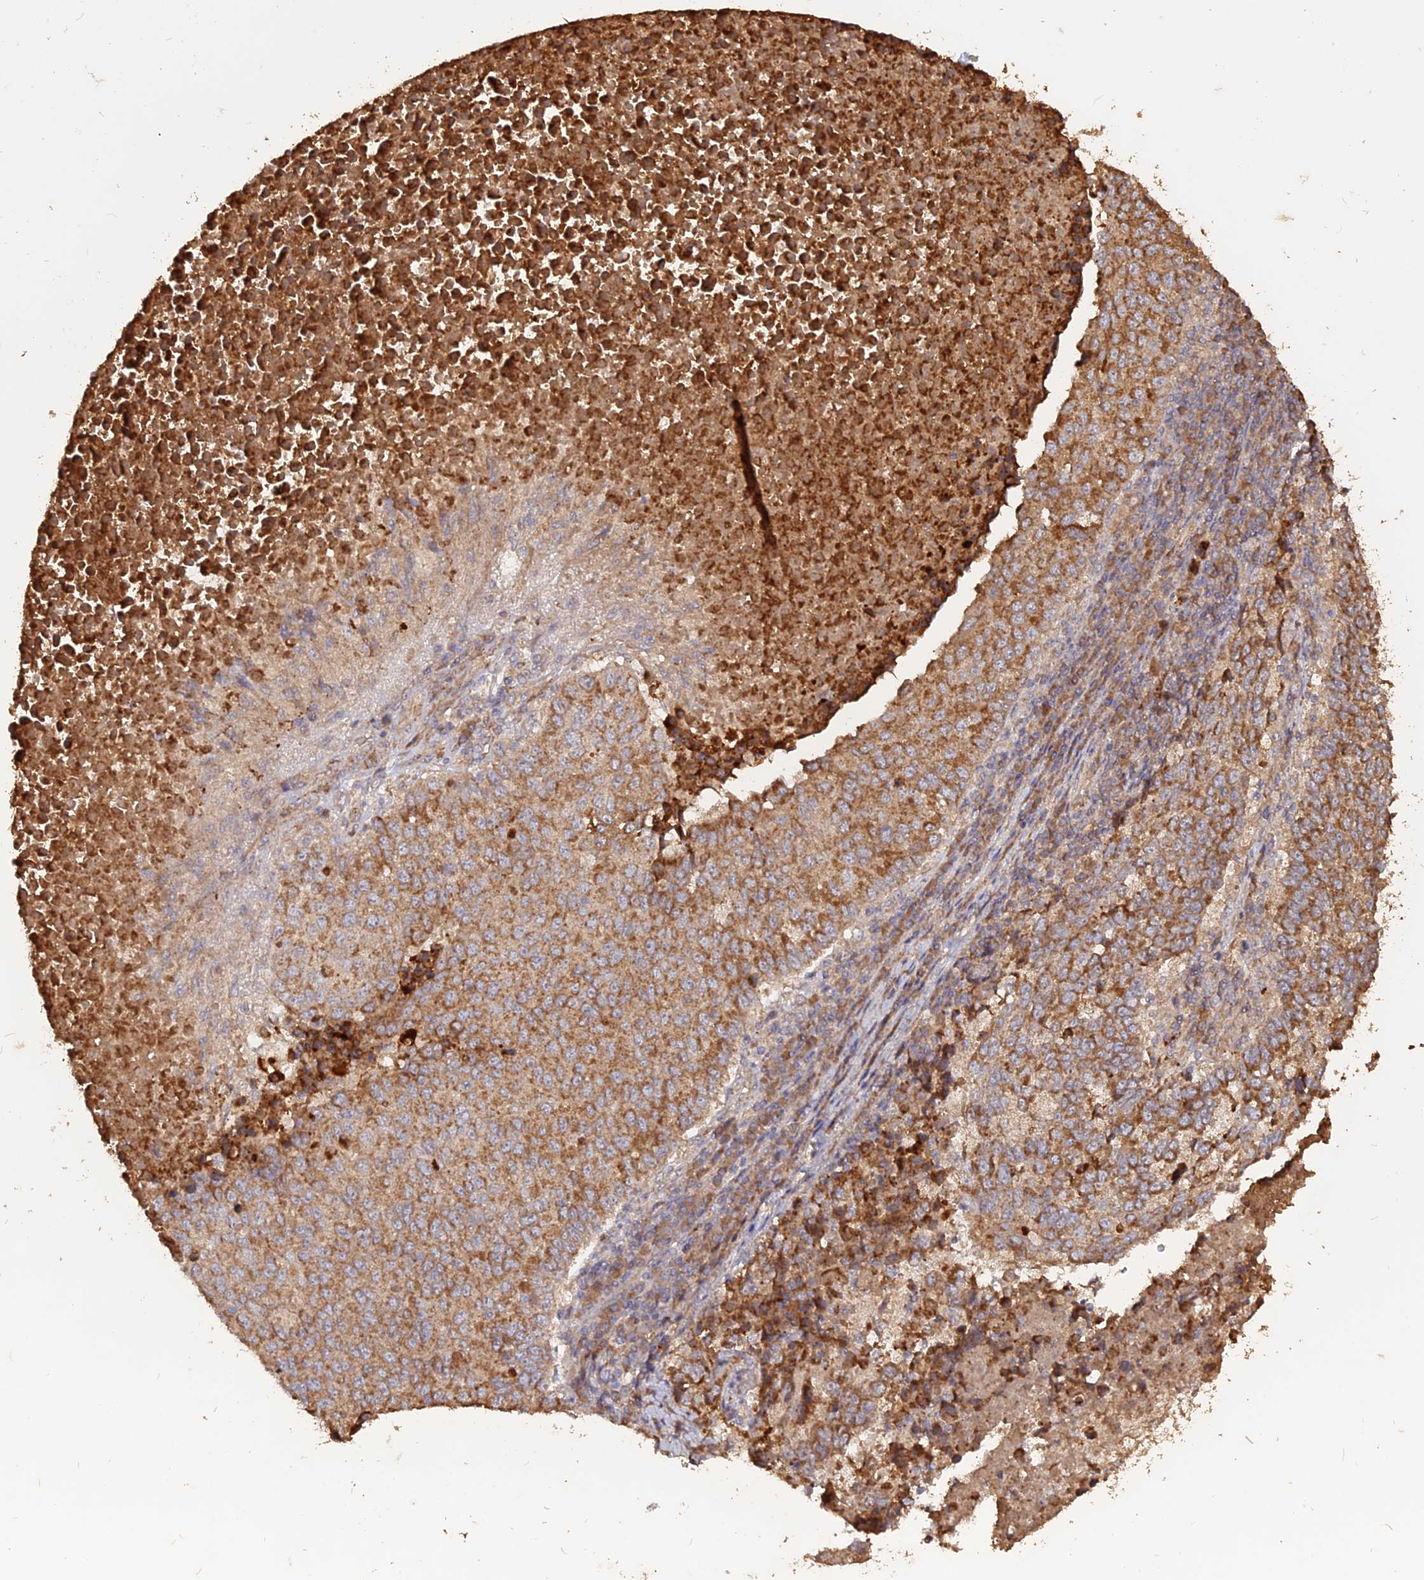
{"staining": {"intensity": "moderate", "quantity": ">75%", "location": "cytoplasmic/membranous"}, "tissue": "lung cancer", "cell_type": "Tumor cells", "image_type": "cancer", "snomed": [{"axis": "morphology", "description": "Squamous cell carcinoma, NOS"}, {"axis": "topography", "description": "Lung"}], "caption": "A medium amount of moderate cytoplasmic/membranous positivity is seen in about >75% of tumor cells in lung squamous cell carcinoma tissue.", "gene": "LAYN", "patient": {"sex": "male", "age": 73}}